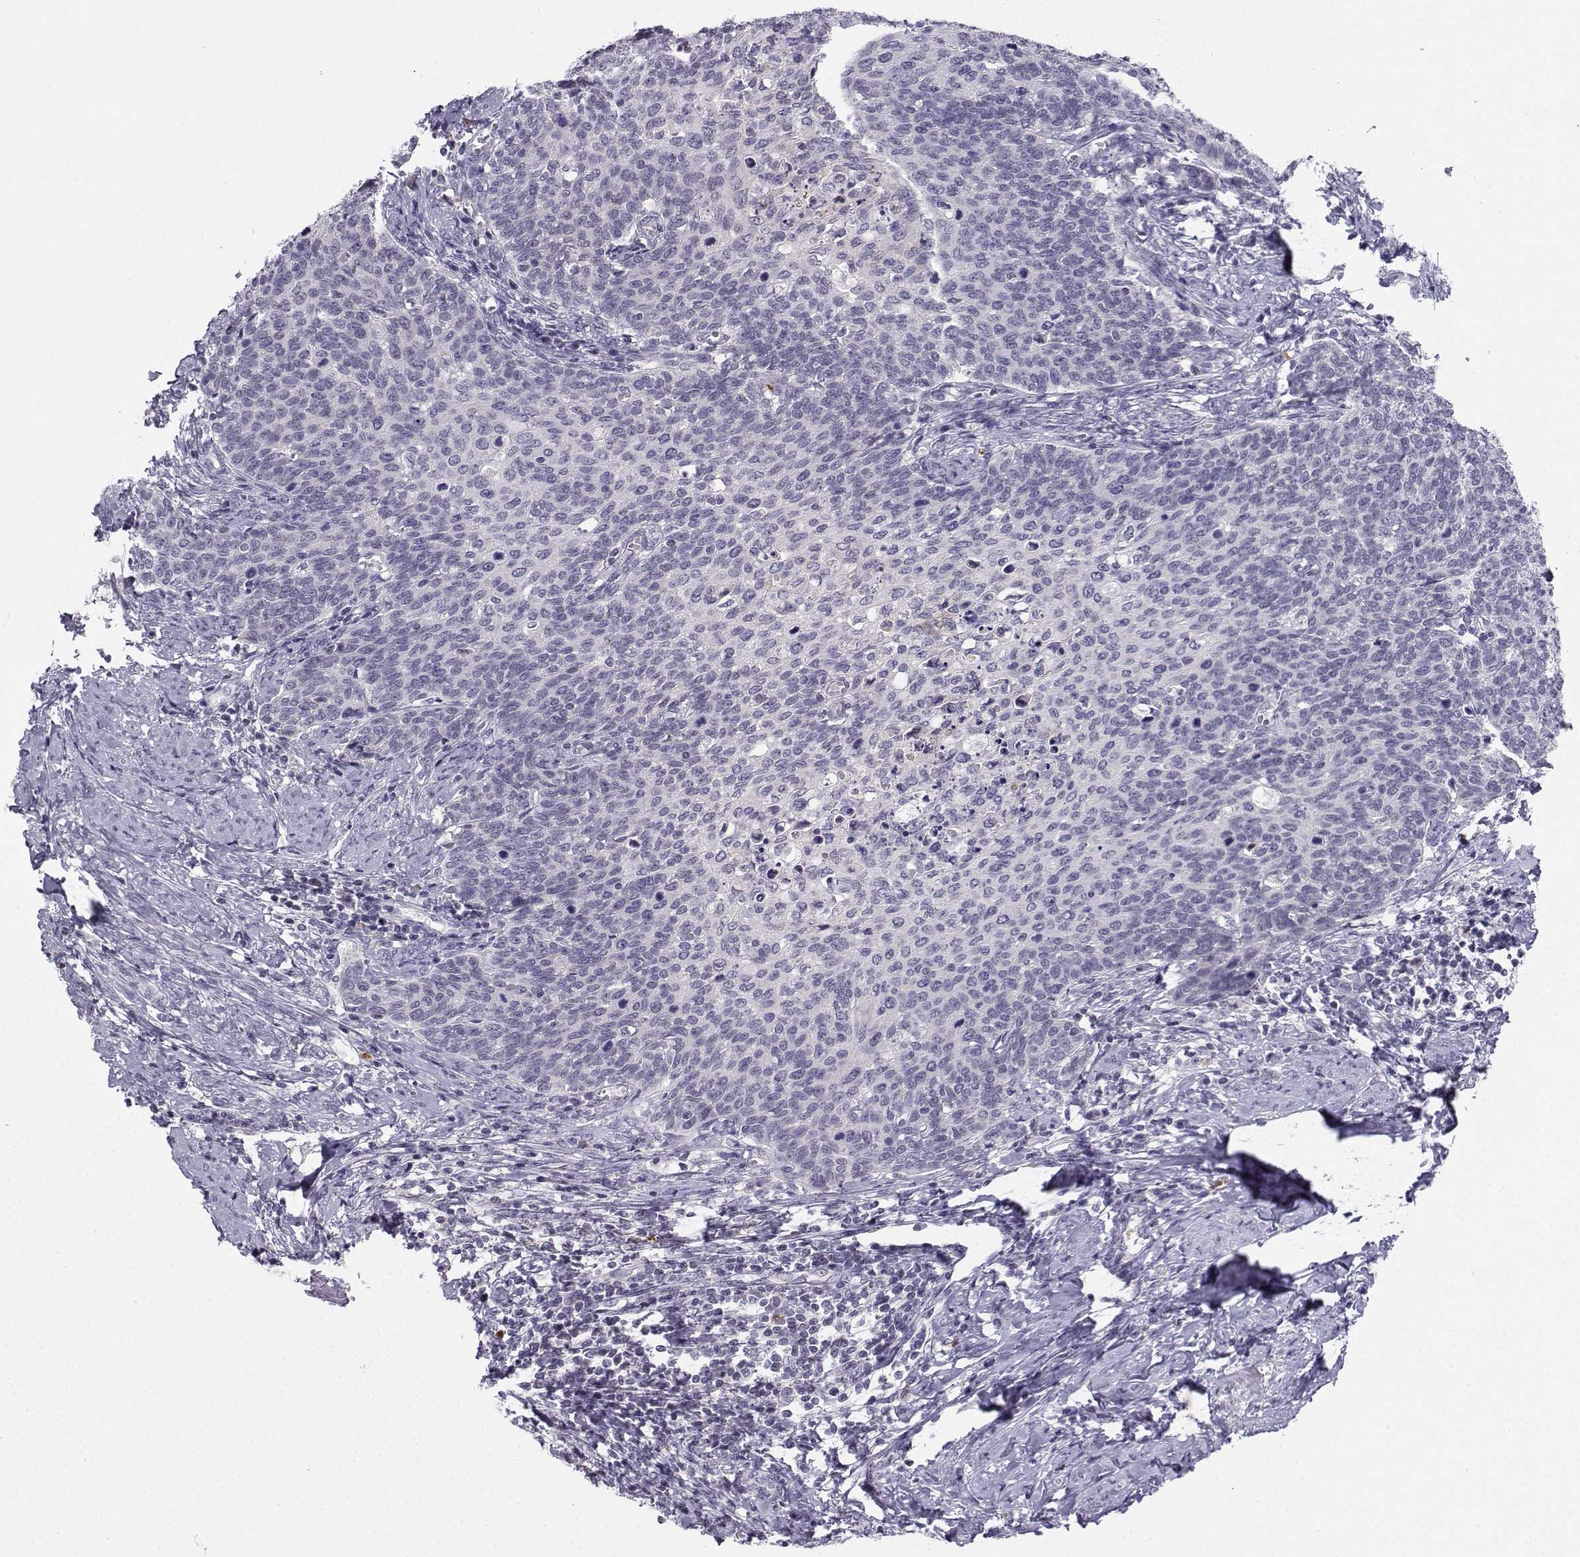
{"staining": {"intensity": "negative", "quantity": "none", "location": "none"}, "tissue": "cervical cancer", "cell_type": "Tumor cells", "image_type": "cancer", "snomed": [{"axis": "morphology", "description": "Normal tissue, NOS"}, {"axis": "morphology", "description": "Squamous cell carcinoma, NOS"}, {"axis": "topography", "description": "Cervix"}], "caption": "Immunohistochemical staining of cervical cancer (squamous cell carcinoma) displays no significant positivity in tumor cells. Nuclei are stained in blue.", "gene": "CALY", "patient": {"sex": "female", "age": 39}}